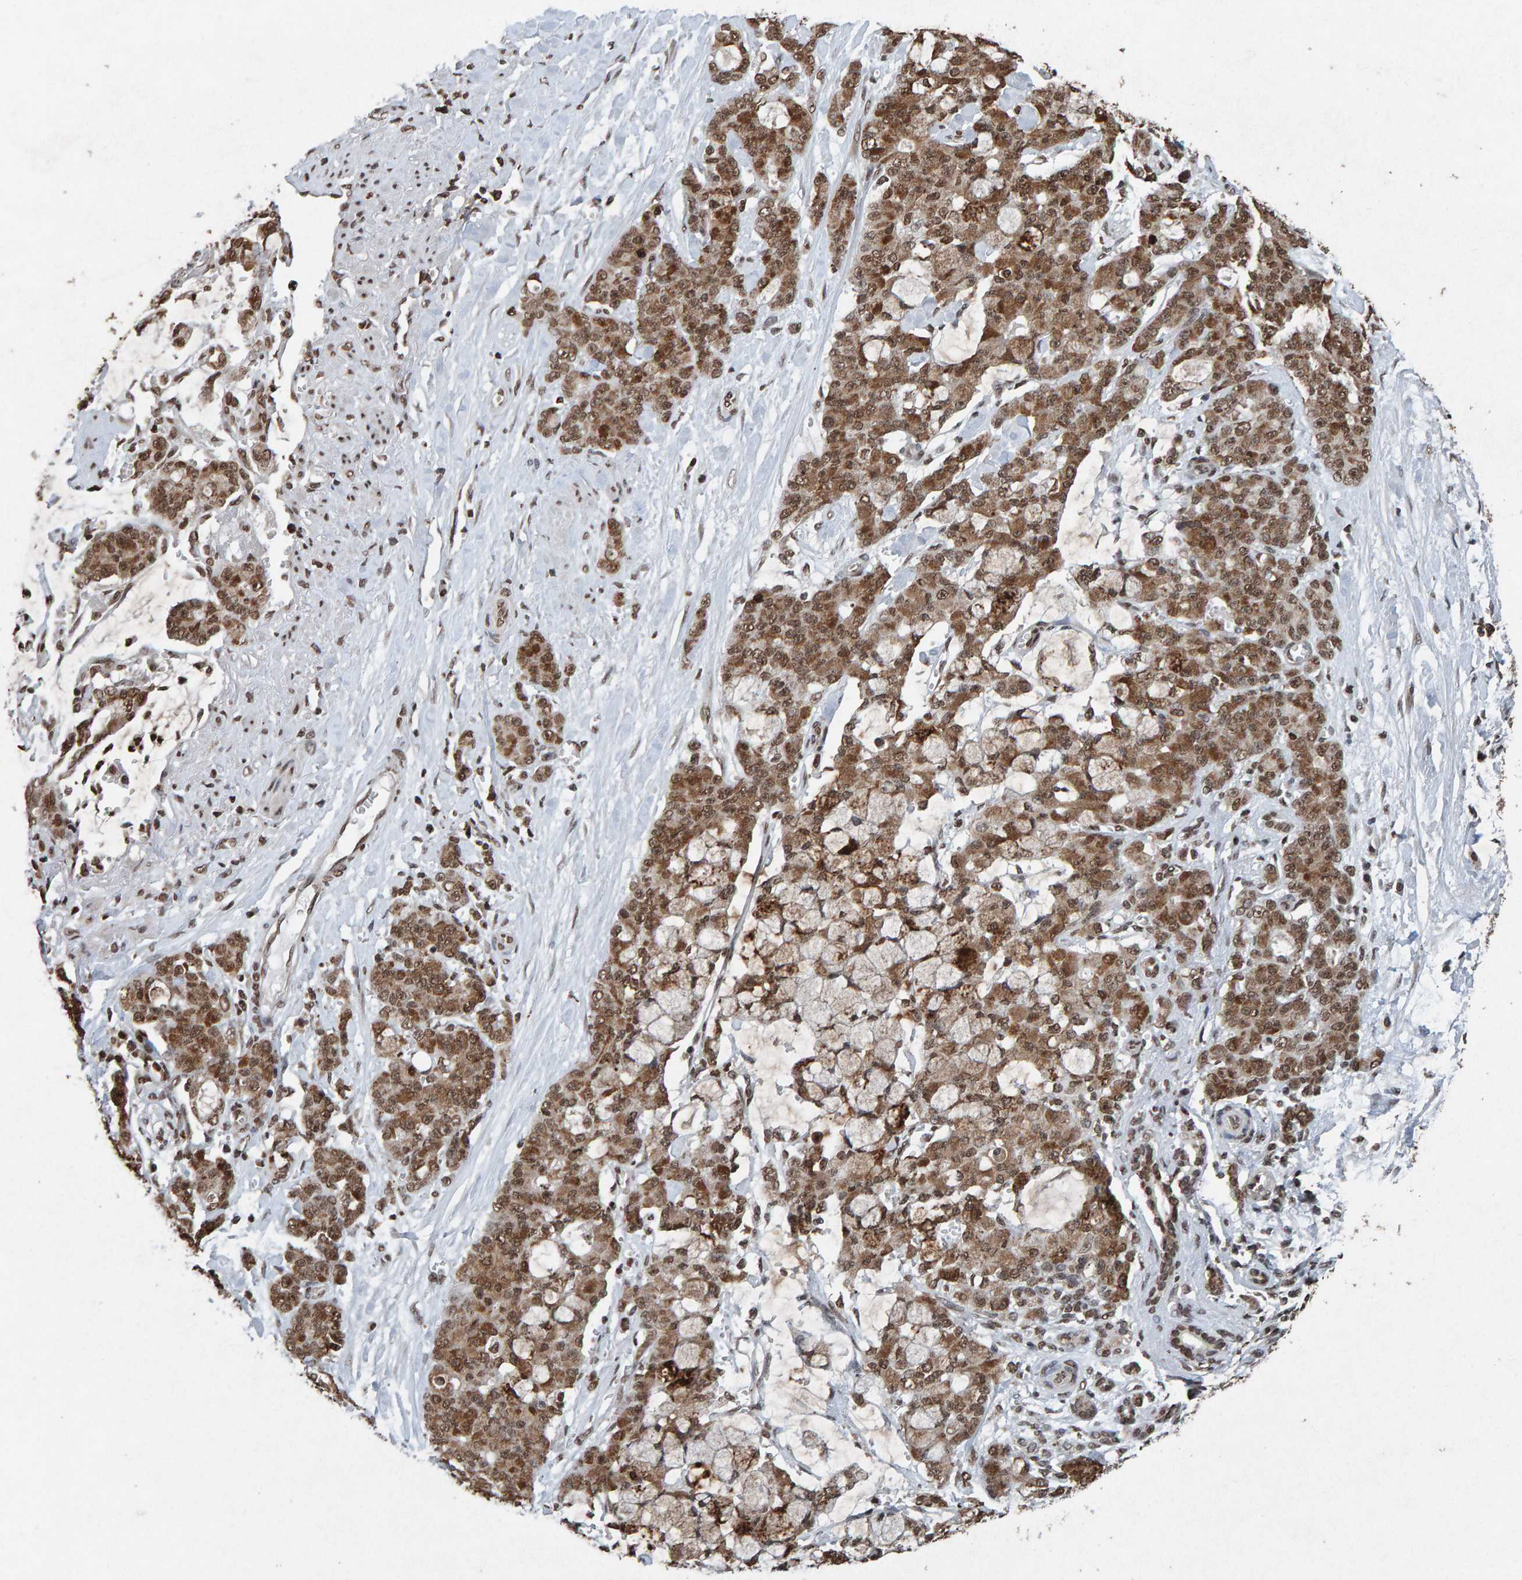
{"staining": {"intensity": "moderate", "quantity": ">75%", "location": "cytoplasmic/membranous,nuclear"}, "tissue": "pancreatic cancer", "cell_type": "Tumor cells", "image_type": "cancer", "snomed": [{"axis": "morphology", "description": "Adenocarcinoma, NOS"}, {"axis": "topography", "description": "Pancreas"}], "caption": "Immunohistochemical staining of pancreatic adenocarcinoma exhibits medium levels of moderate cytoplasmic/membranous and nuclear positivity in approximately >75% of tumor cells.", "gene": "H2AZ1", "patient": {"sex": "female", "age": 73}}